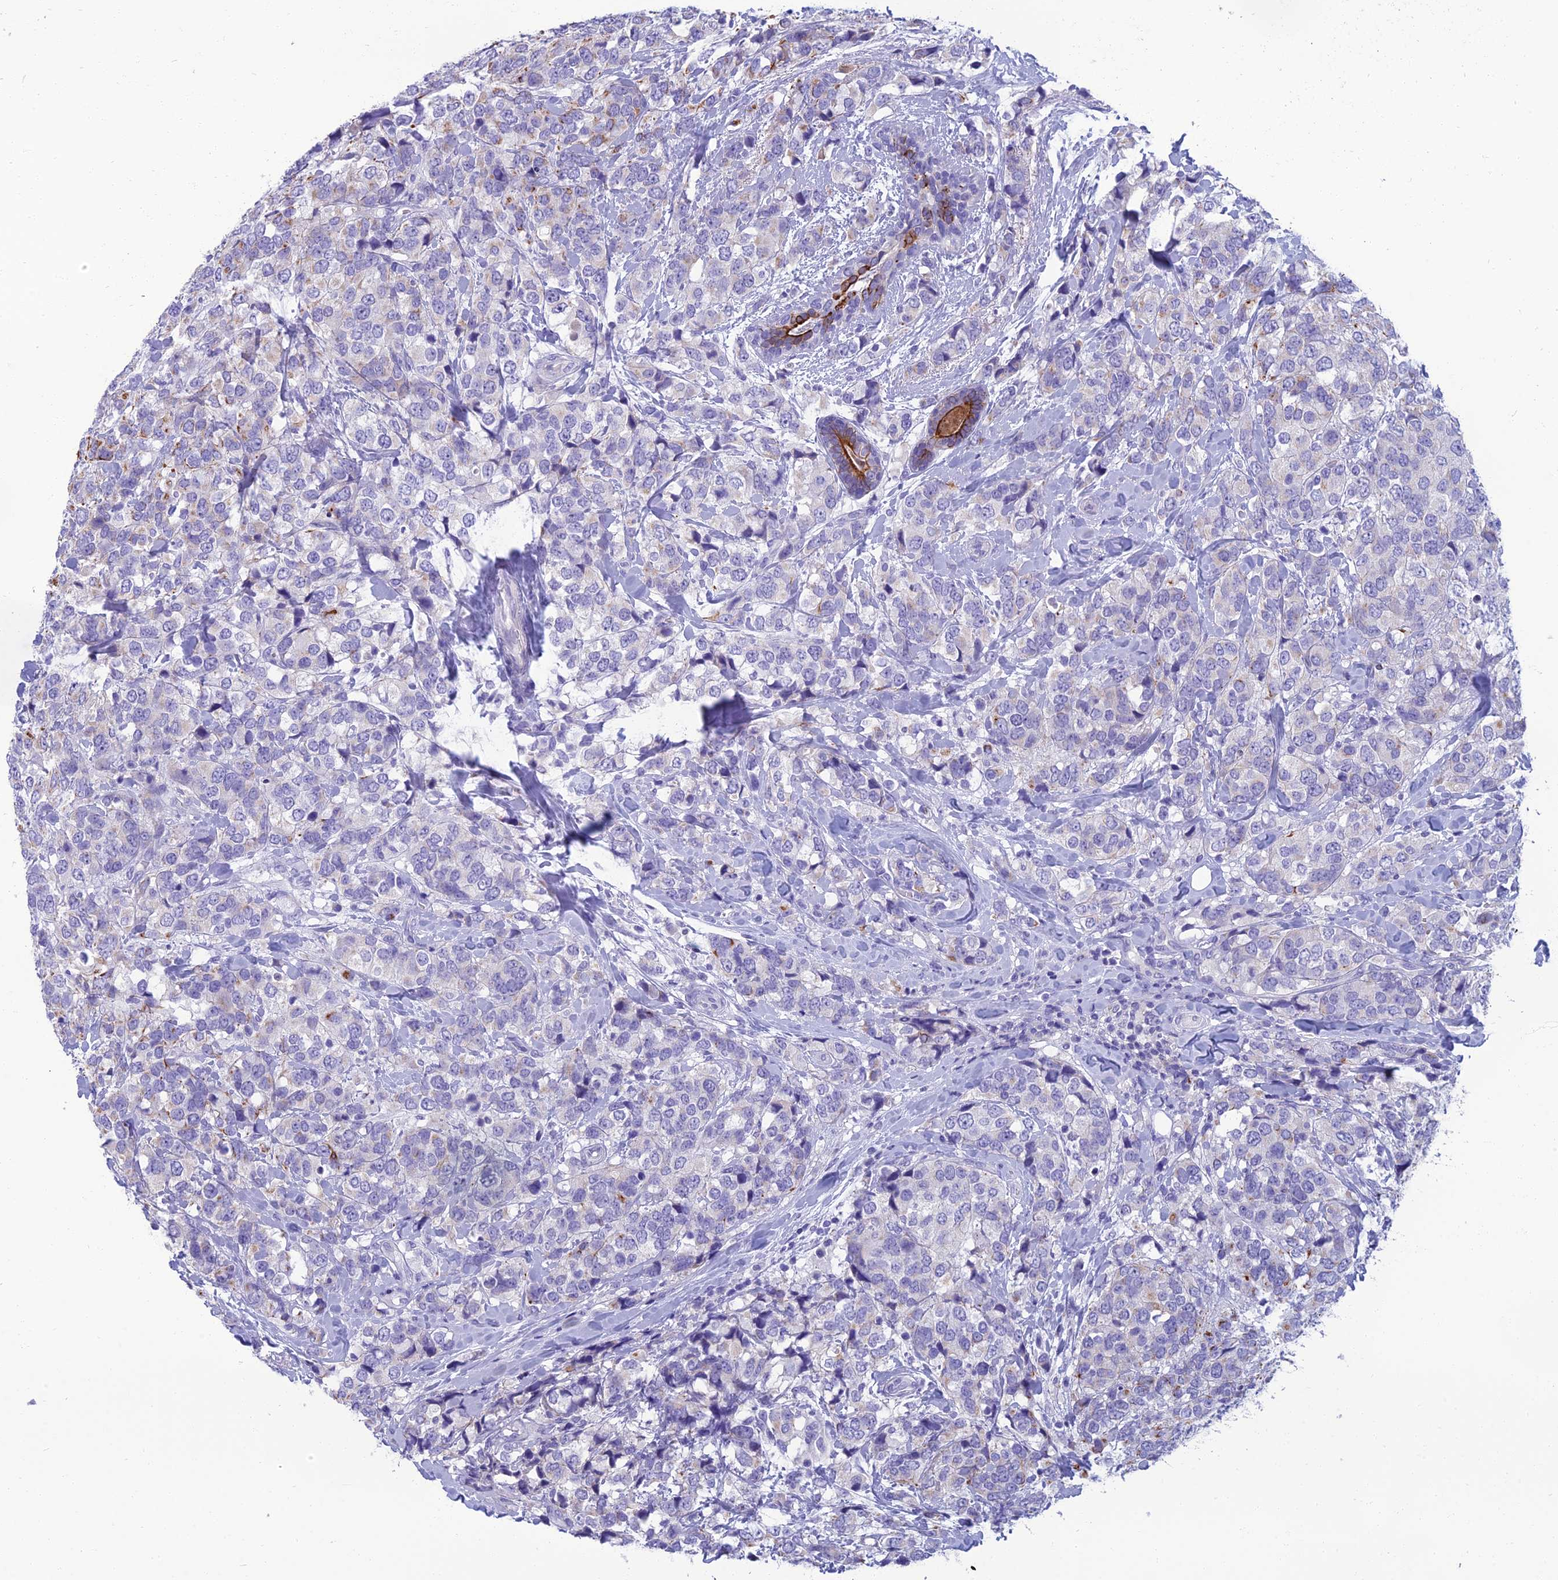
{"staining": {"intensity": "negative", "quantity": "none", "location": "none"}, "tissue": "breast cancer", "cell_type": "Tumor cells", "image_type": "cancer", "snomed": [{"axis": "morphology", "description": "Lobular carcinoma"}, {"axis": "topography", "description": "Breast"}], "caption": "Micrograph shows no protein staining in tumor cells of breast lobular carcinoma tissue.", "gene": "SPTLC3", "patient": {"sex": "female", "age": 59}}